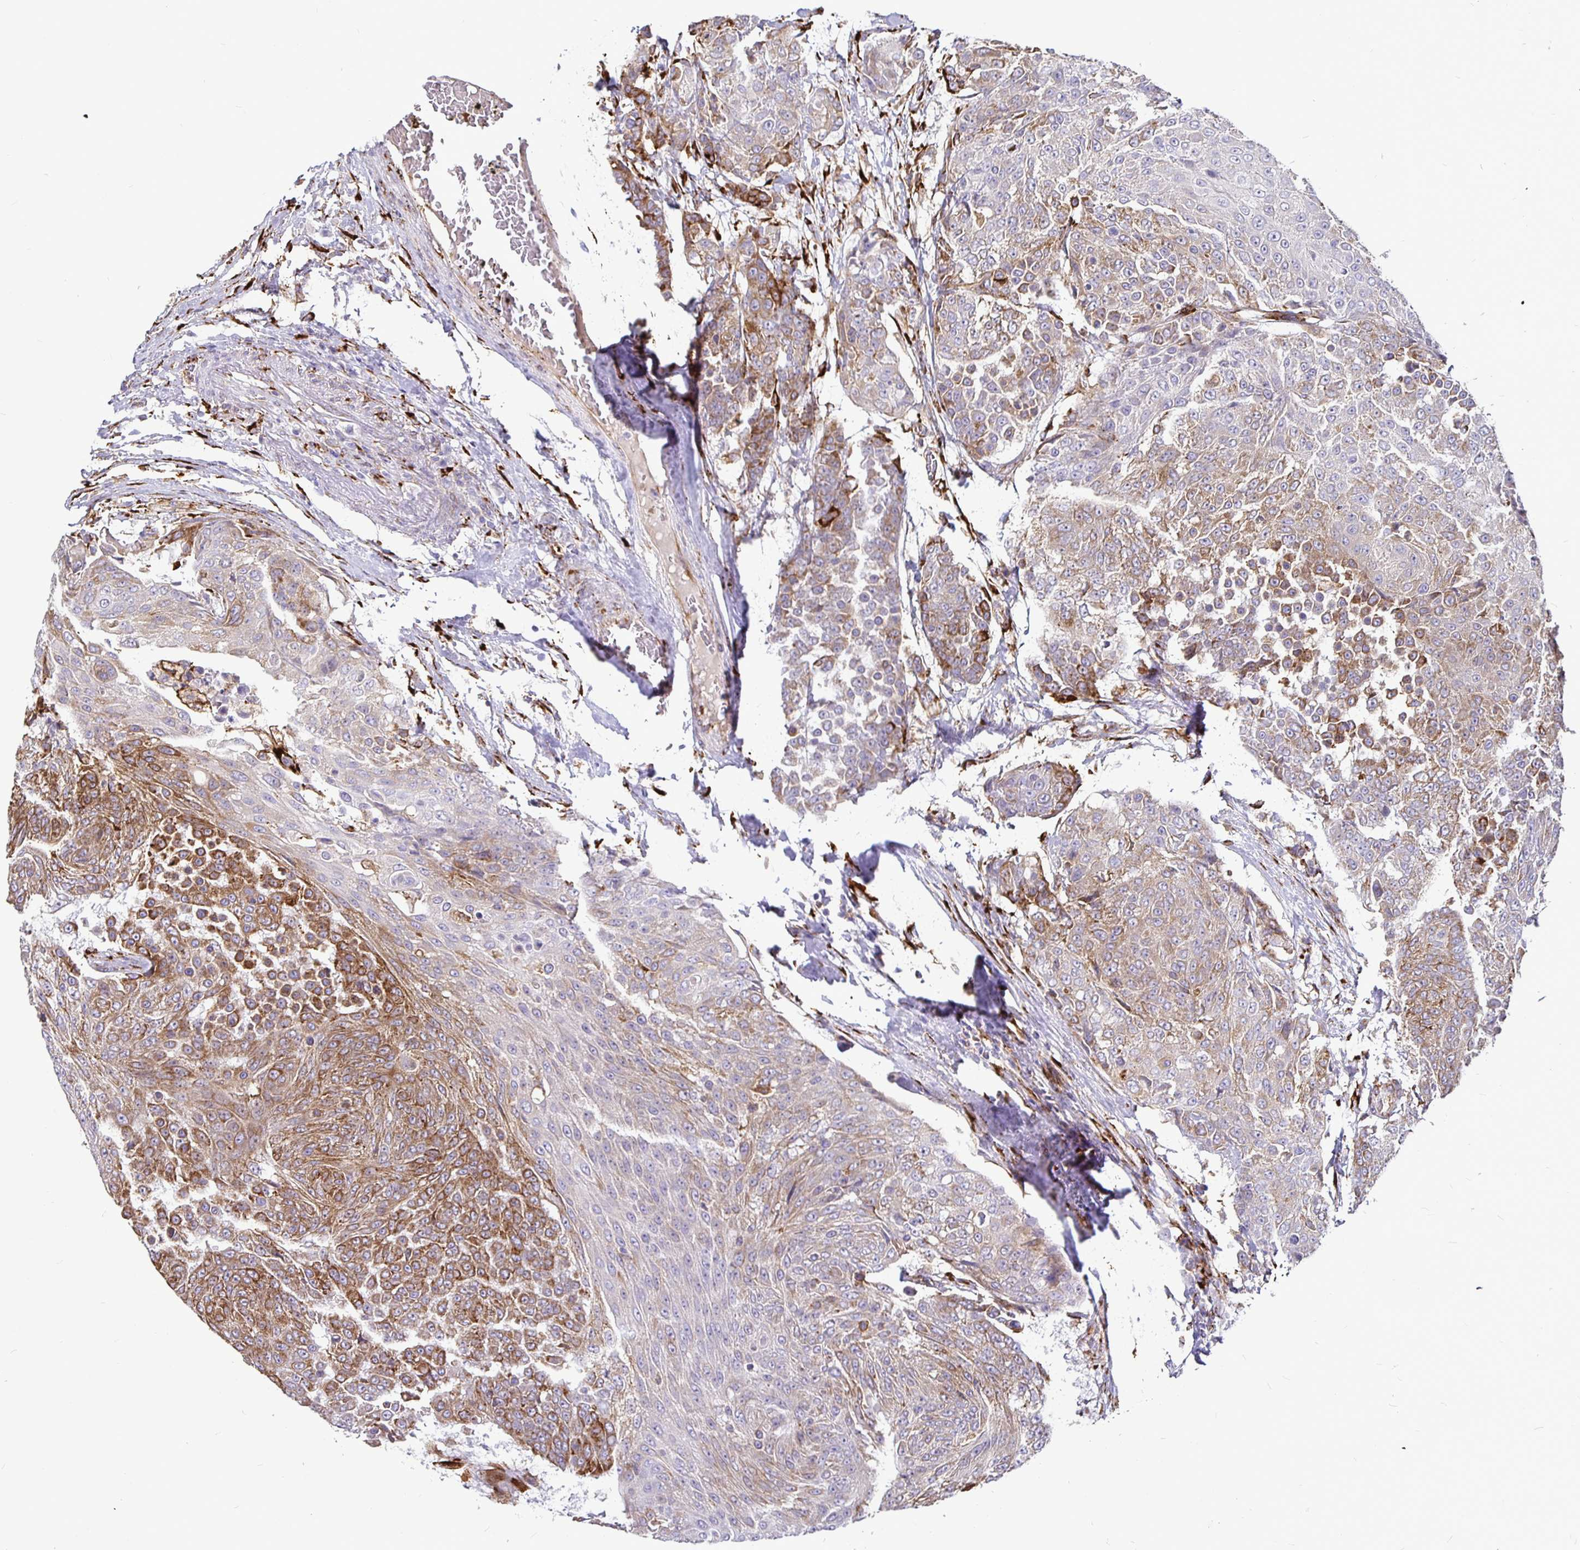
{"staining": {"intensity": "moderate", "quantity": "25%-75%", "location": "cytoplasmic/membranous"}, "tissue": "urothelial cancer", "cell_type": "Tumor cells", "image_type": "cancer", "snomed": [{"axis": "morphology", "description": "Urothelial carcinoma, High grade"}, {"axis": "topography", "description": "Urinary bladder"}], "caption": "Brown immunohistochemical staining in urothelial carcinoma (high-grade) shows moderate cytoplasmic/membranous expression in approximately 25%-75% of tumor cells.", "gene": "P4HA2", "patient": {"sex": "female", "age": 63}}